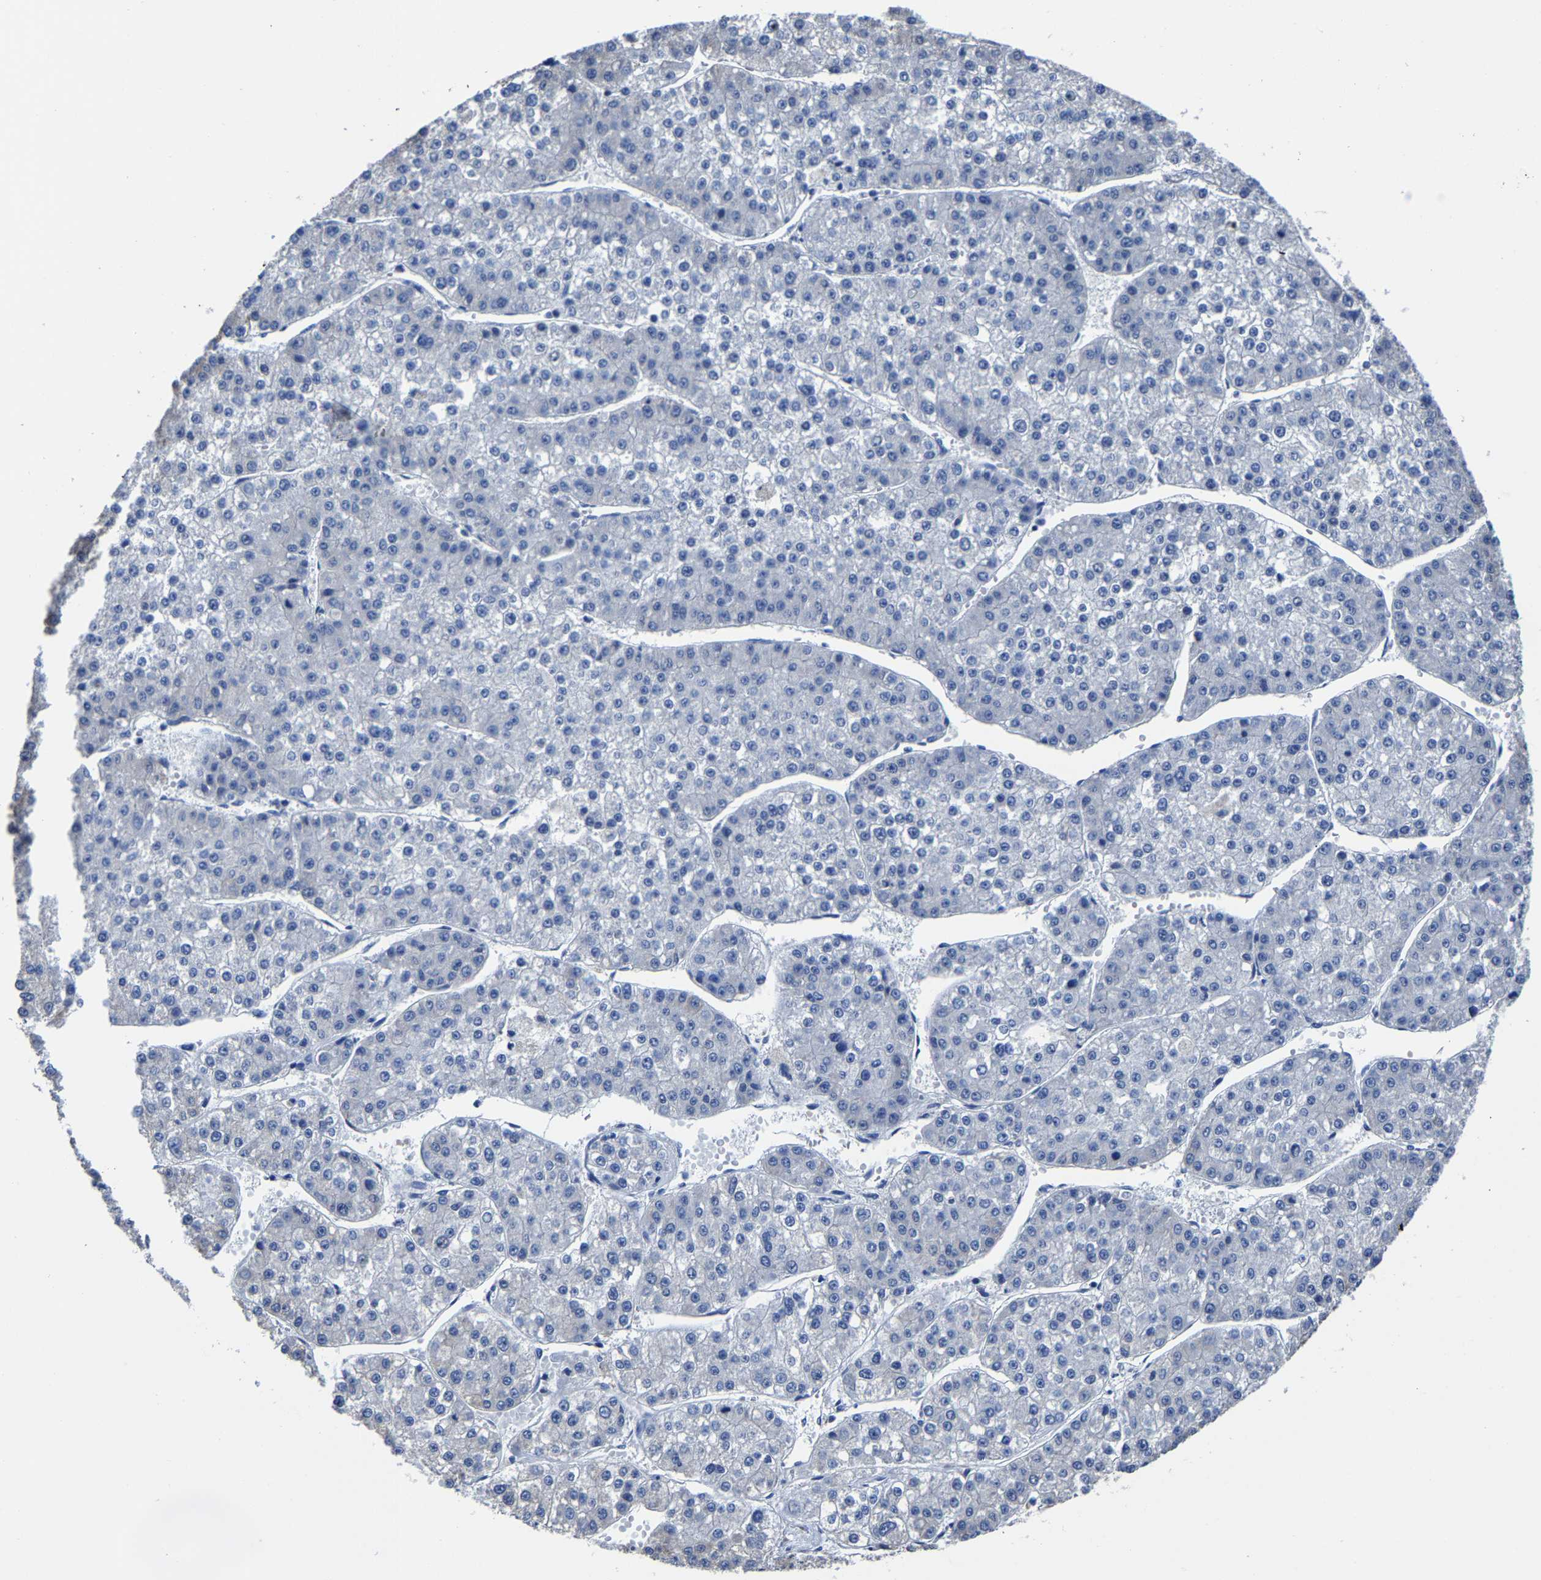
{"staining": {"intensity": "negative", "quantity": "none", "location": "none"}, "tissue": "liver cancer", "cell_type": "Tumor cells", "image_type": "cancer", "snomed": [{"axis": "morphology", "description": "Carcinoma, Hepatocellular, NOS"}, {"axis": "topography", "description": "Liver"}], "caption": "Immunohistochemistry histopathology image of neoplastic tissue: human hepatocellular carcinoma (liver) stained with DAB demonstrates no significant protein staining in tumor cells.", "gene": "SRPK2", "patient": {"sex": "female", "age": 73}}